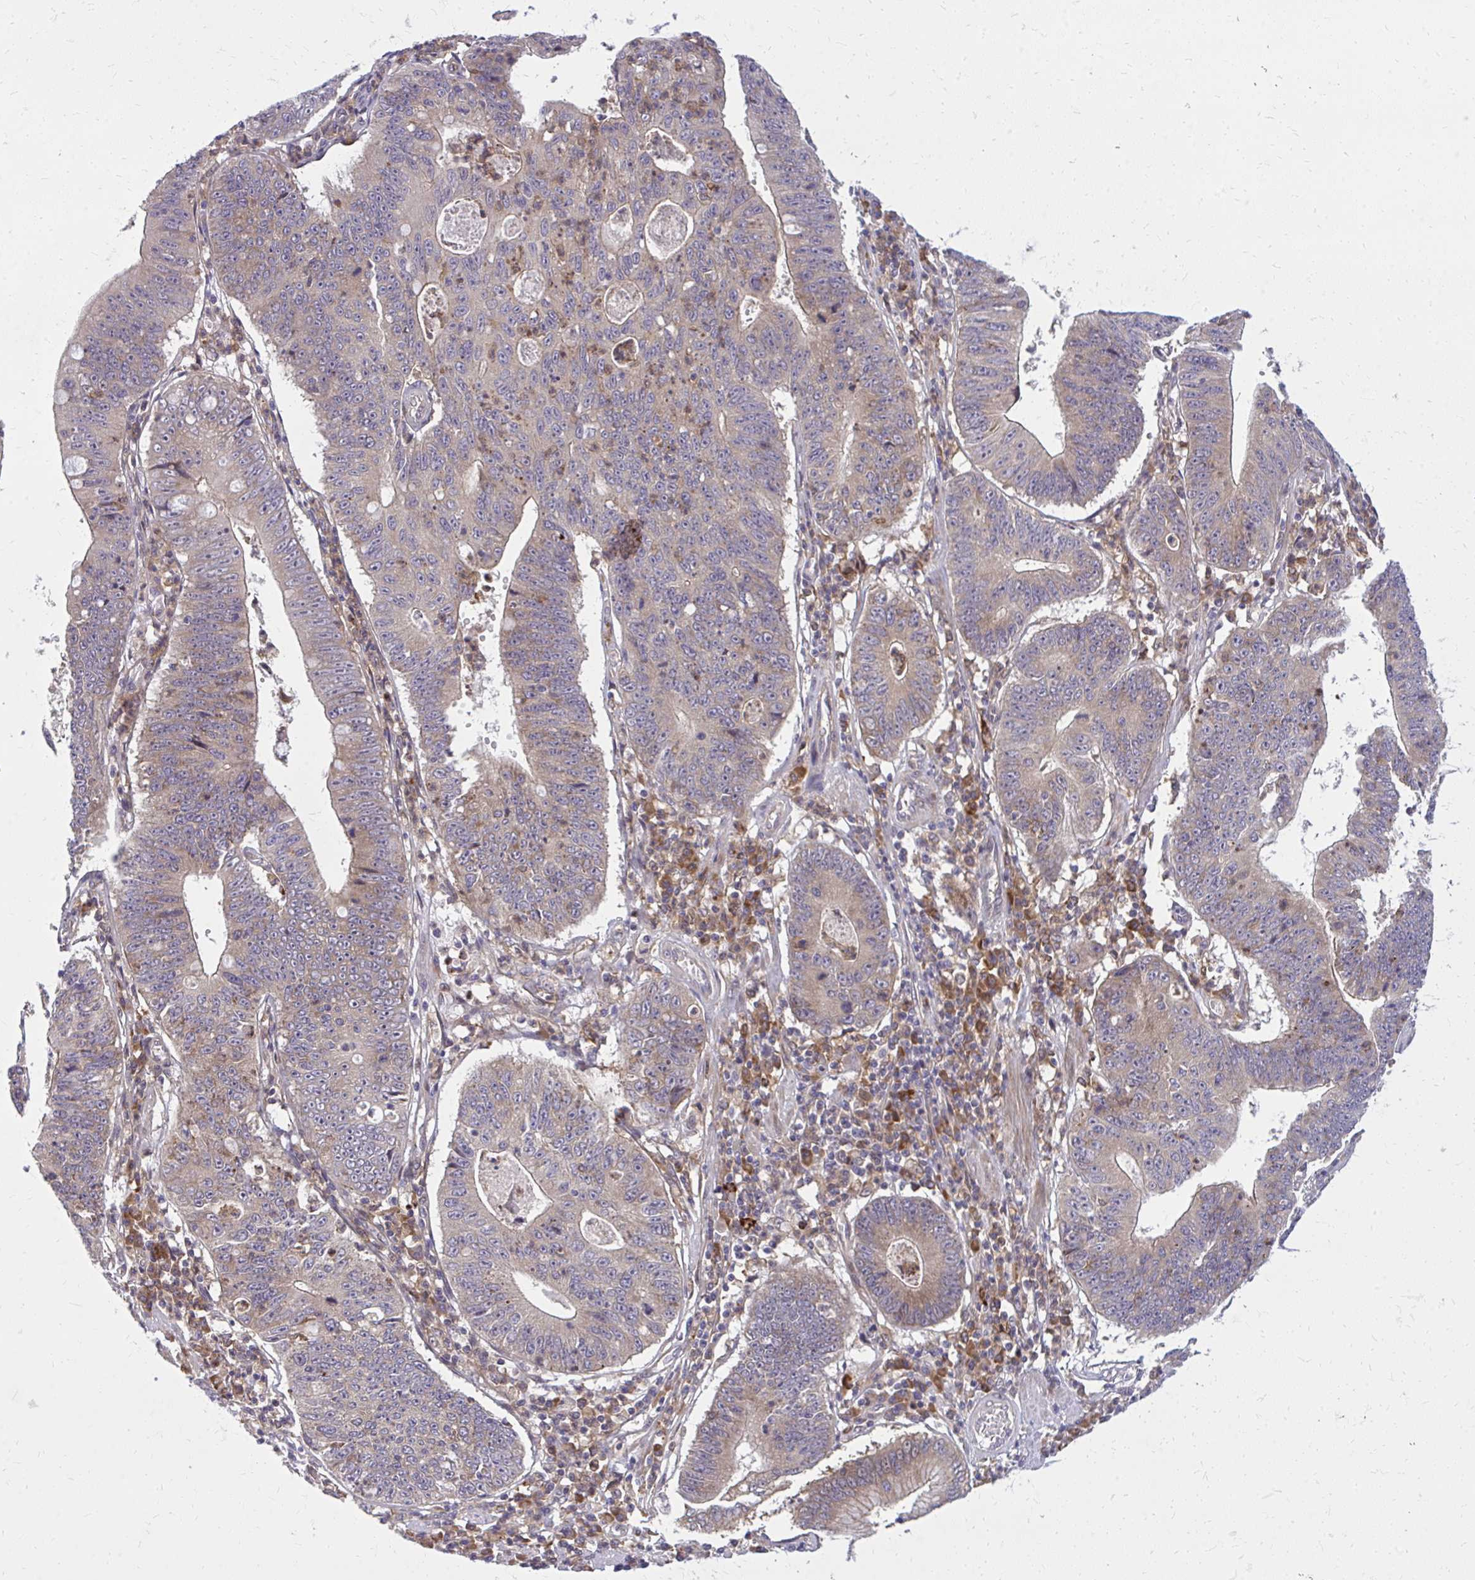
{"staining": {"intensity": "weak", "quantity": ">75%", "location": "cytoplasmic/membranous"}, "tissue": "stomach cancer", "cell_type": "Tumor cells", "image_type": "cancer", "snomed": [{"axis": "morphology", "description": "Adenocarcinoma, NOS"}, {"axis": "topography", "description": "Stomach"}], "caption": "A brown stain labels weak cytoplasmic/membranous positivity of a protein in human stomach adenocarcinoma tumor cells. (IHC, brightfield microscopy, high magnification).", "gene": "OXNAD1", "patient": {"sex": "male", "age": 59}}